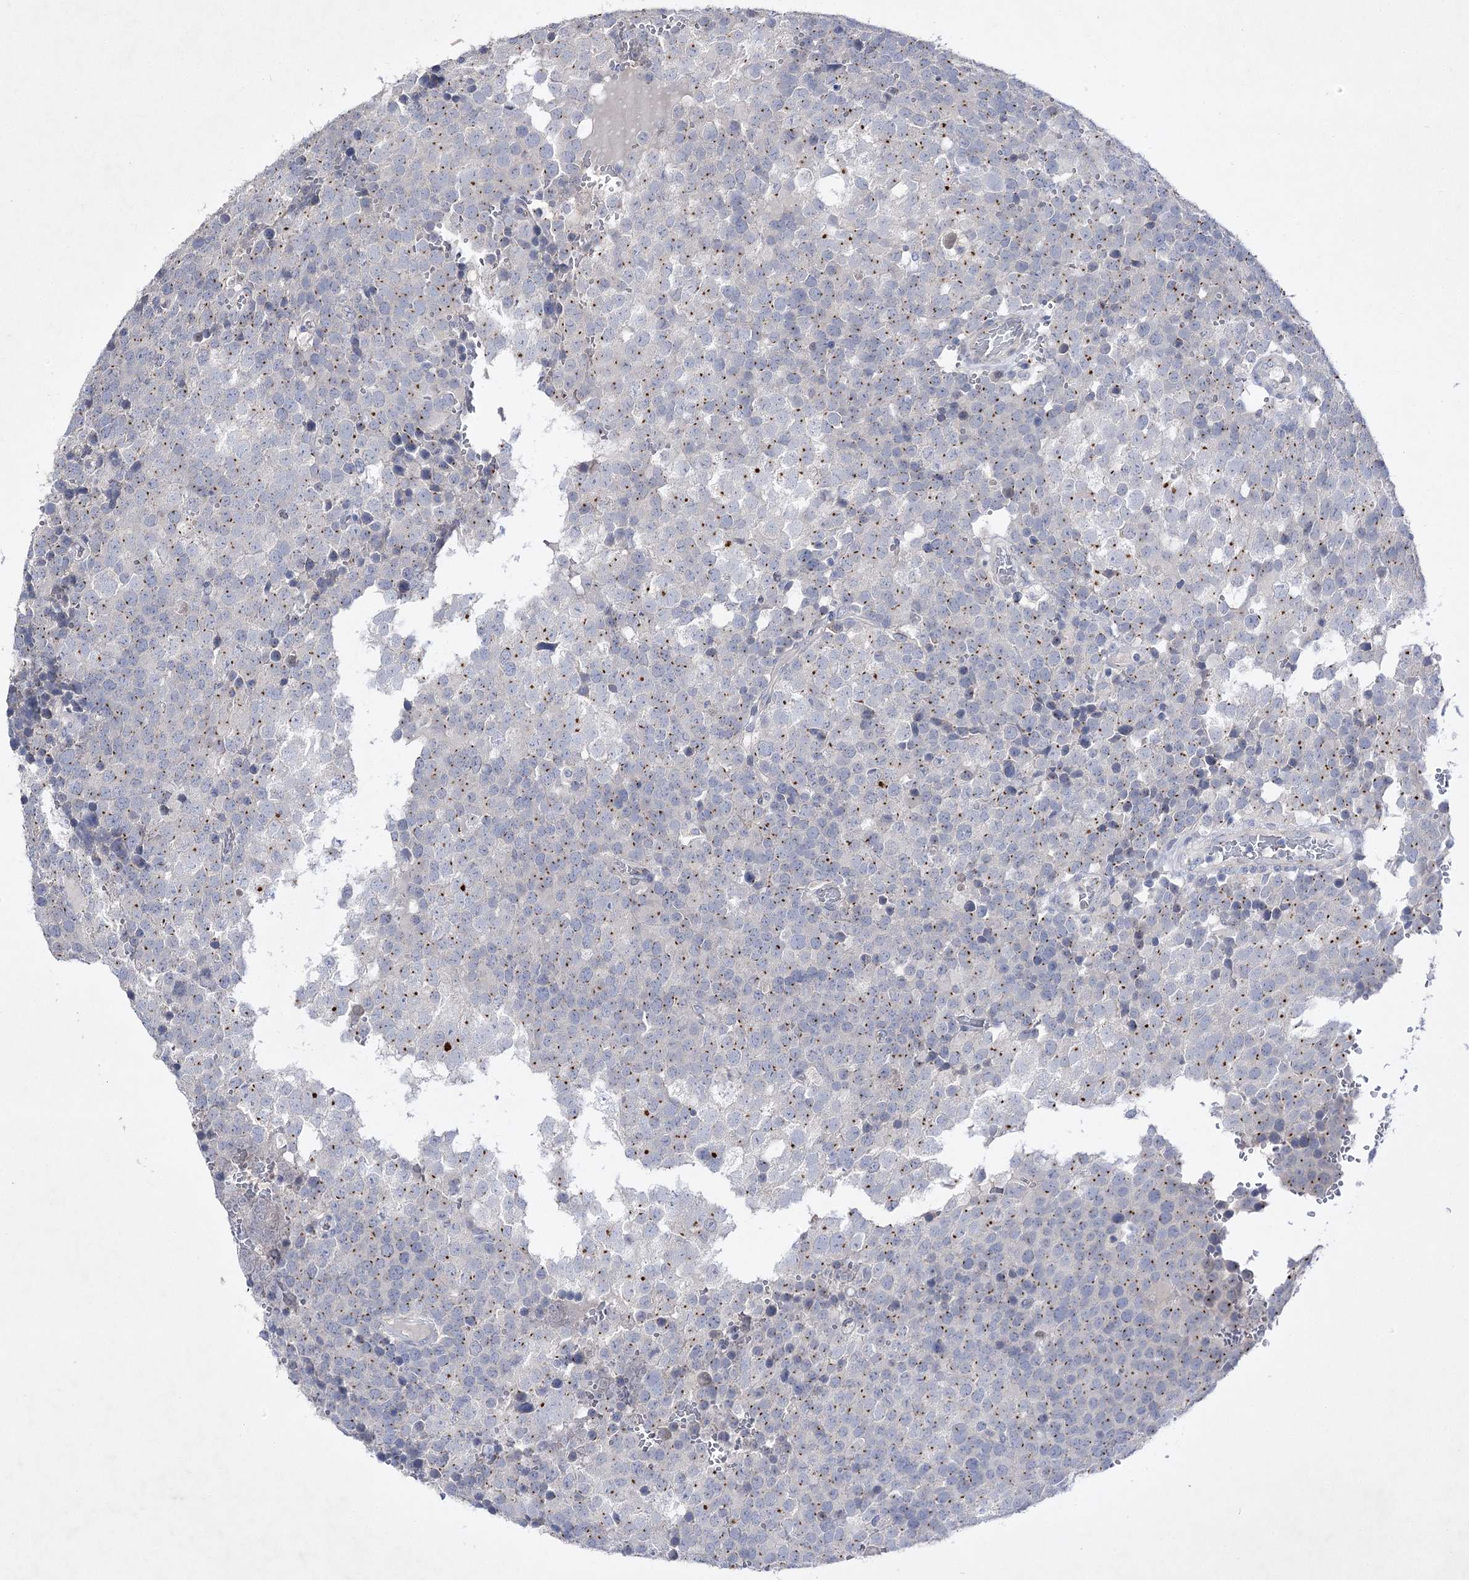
{"staining": {"intensity": "negative", "quantity": "none", "location": "none"}, "tissue": "testis cancer", "cell_type": "Tumor cells", "image_type": "cancer", "snomed": [{"axis": "morphology", "description": "Seminoma, NOS"}, {"axis": "topography", "description": "Testis"}], "caption": "Seminoma (testis) was stained to show a protein in brown. There is no significant expression in tumor cells.", "gene": "COX15", "patient": {"sex": "male", "age": 71}}